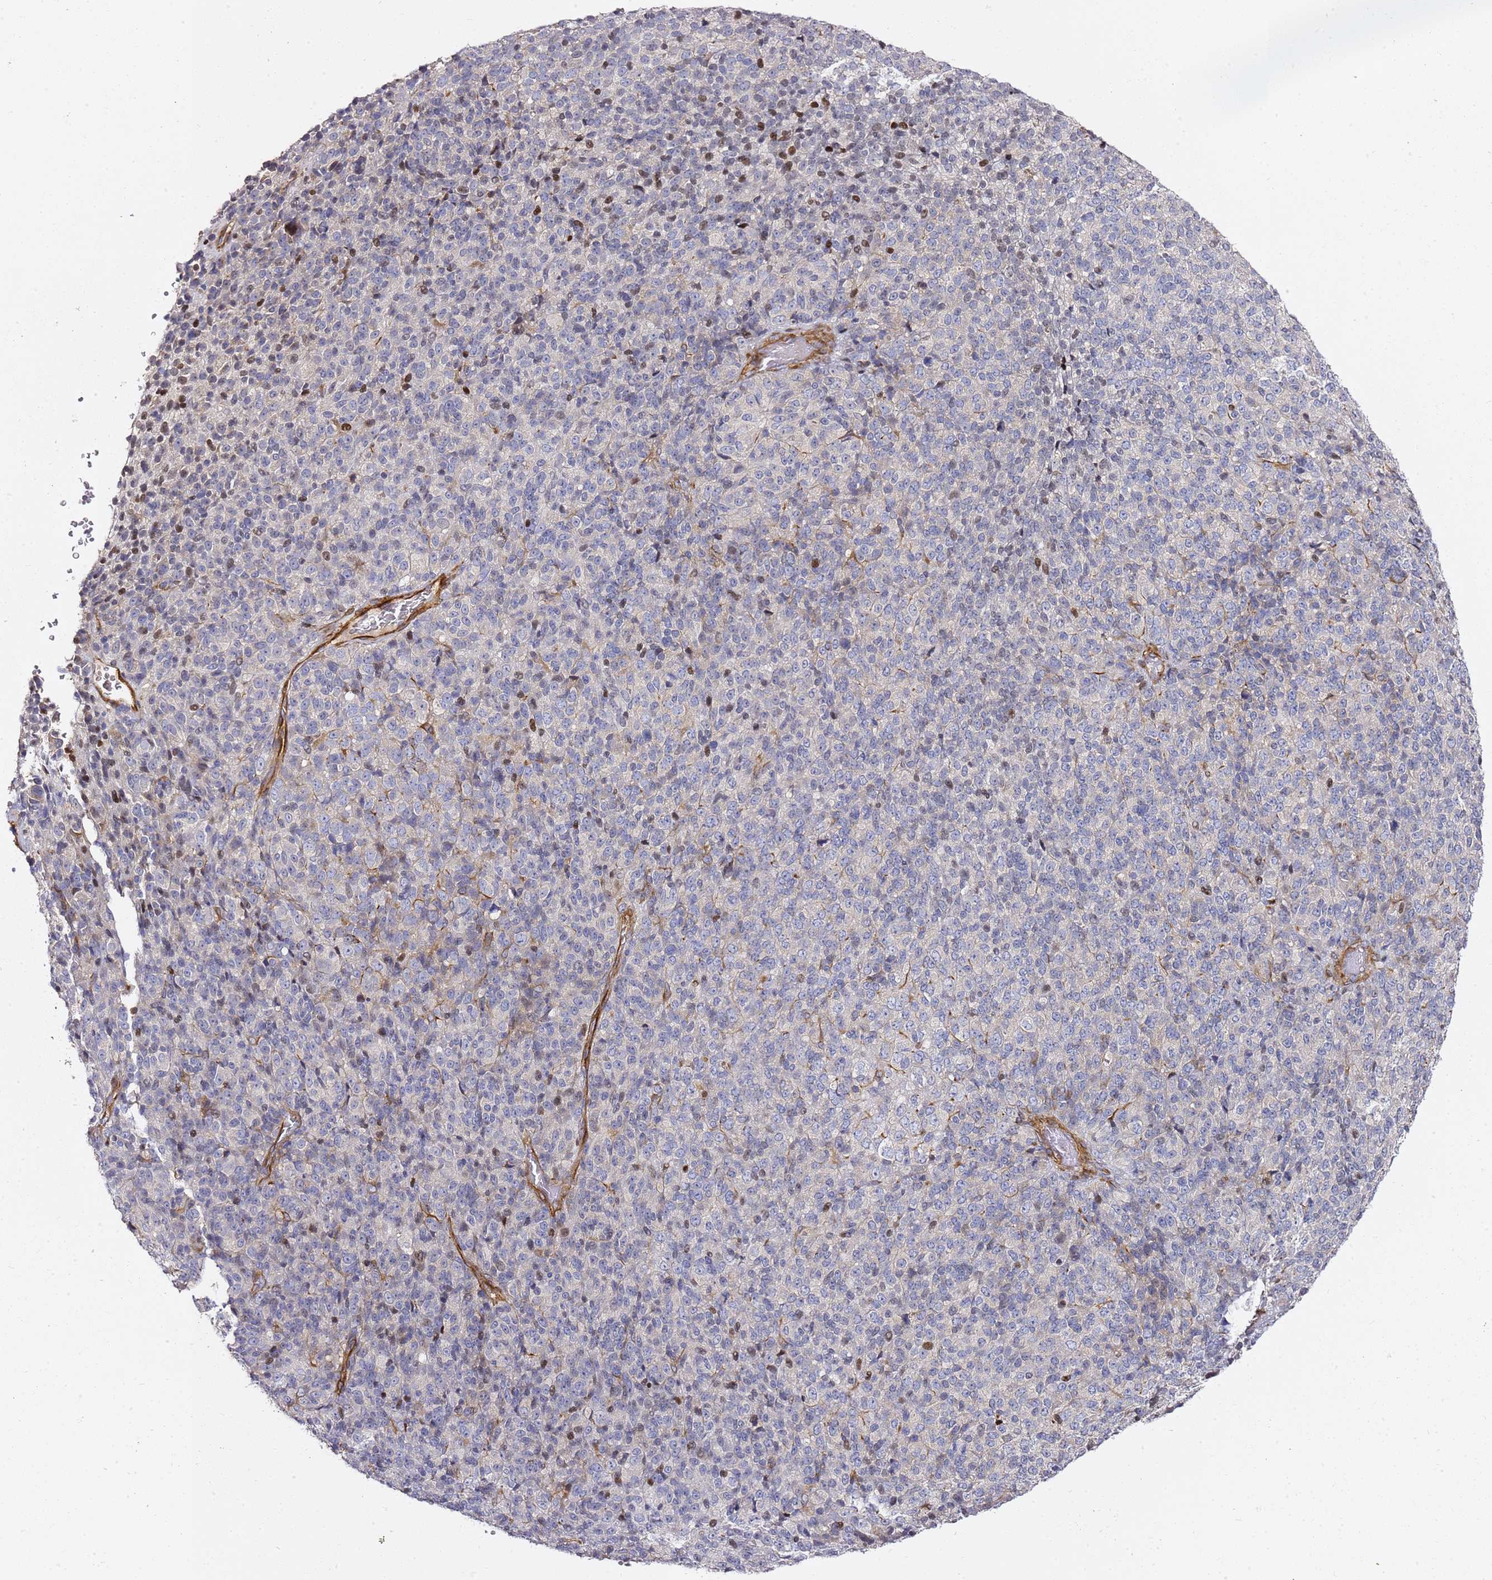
{"staining": {"intensity": "negative", "quantity": "none", "location": "none"}, "tissue": "melanoma", "cell_type": "Tumor cells", "image_type": "cancer", "snomed": [{"axis": "morphology", "description": "Malignant melanoma, Metastatic site"}, {"axis": "topography", "description": "Brain"}], "caption": "There is no significant positivity in tumor cells of melanoma.", "gene": "EPS8L1", "patient": {"sex": "female", "age": 56}}